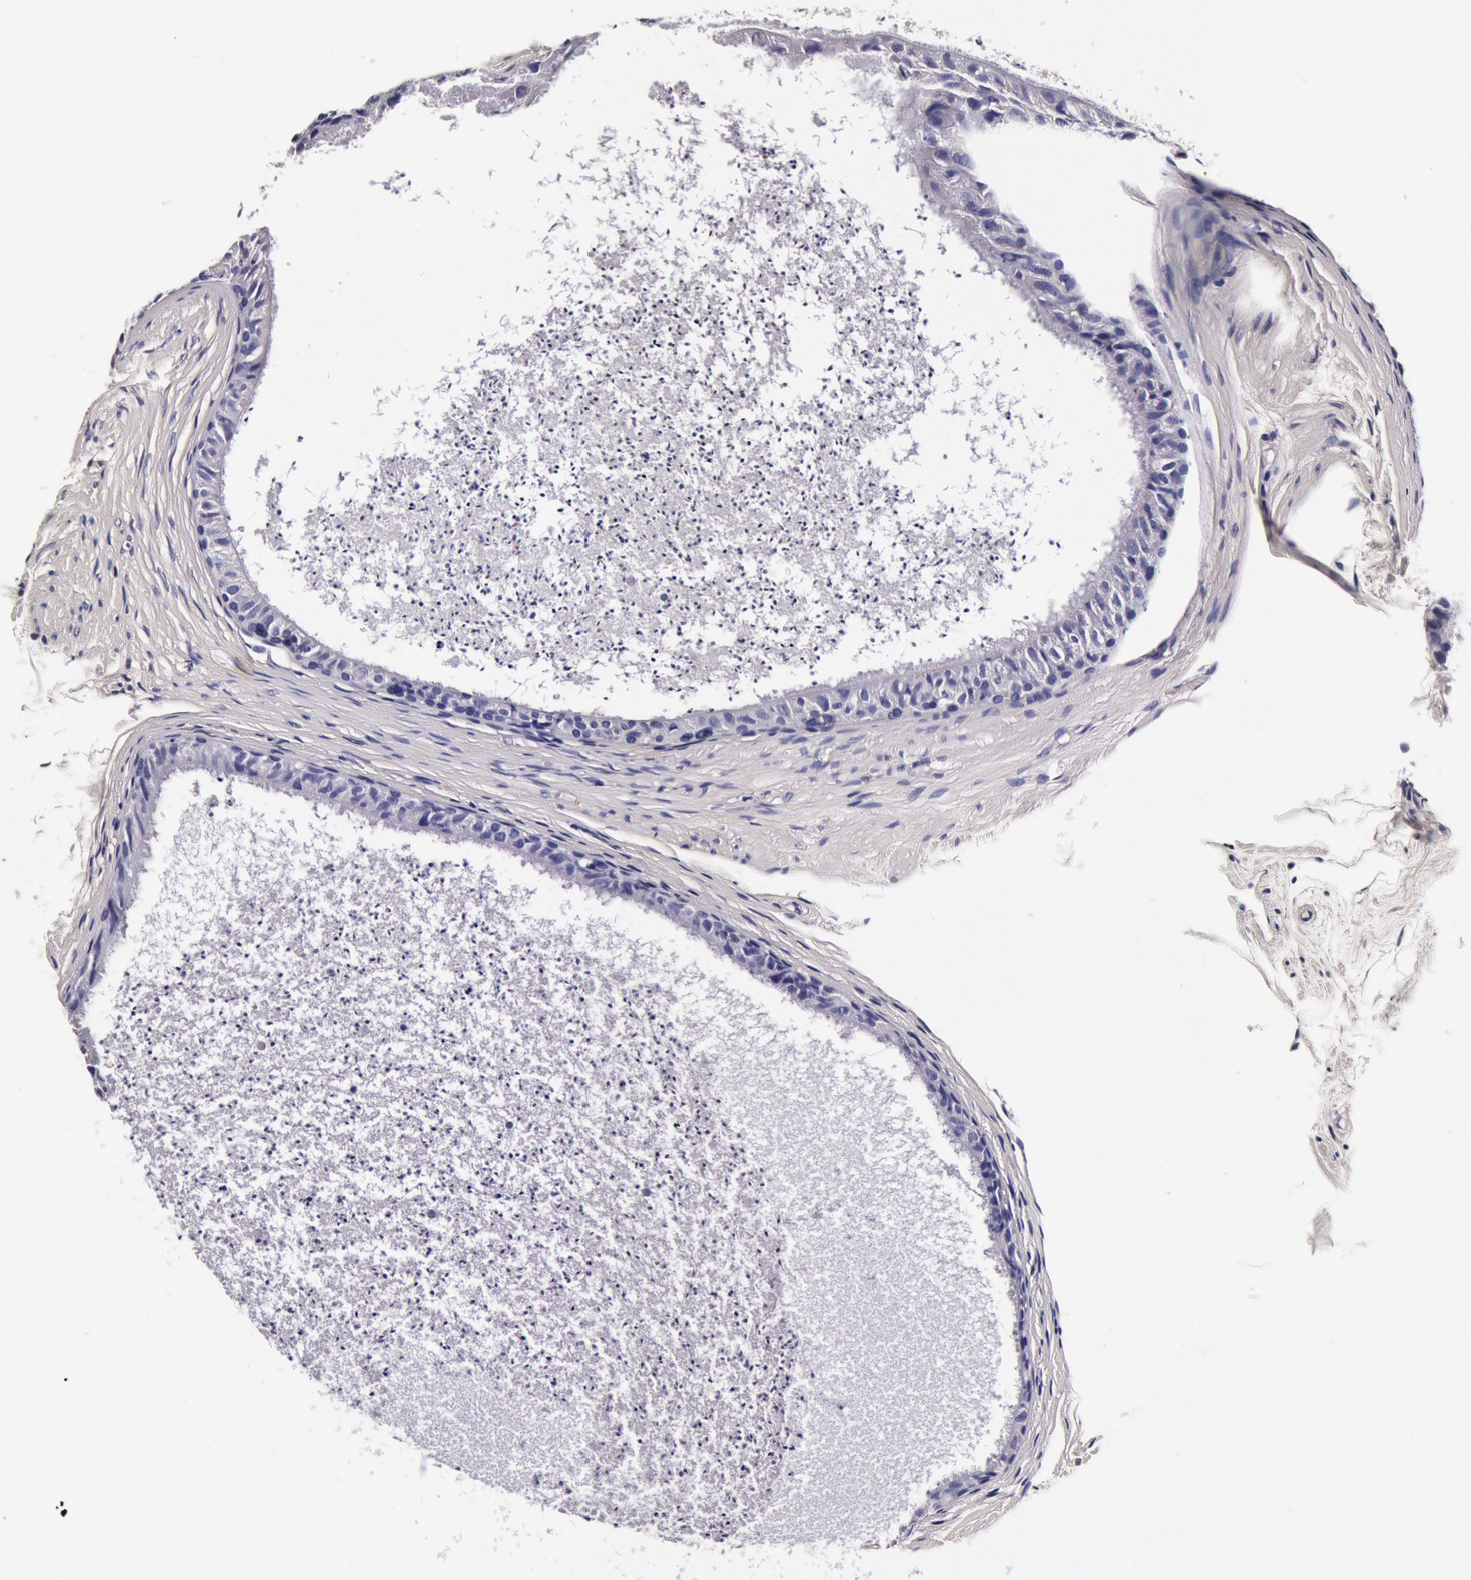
{"staining": {"intensity": "negative", "quantity": "none", "location": "none"}, "tissue": "epididymis", "cell_type": "Glandular cells", "image_type": "normal", "snomed": [{"axis": "morphology", "description": "Normal tissue, NOS"}, {"axis": "topography", "description": "Epididymis"}], "caption": "High magnification brightfield microscopy of benign epididymis stained with DAB (3,3'-diaminobenzidine) (brown) and counterstained with hematoxylin (blue): glandular cells show no significant positivity.", "gene": "CCDC22", "patient": {"sex": "male", "age": 77}}